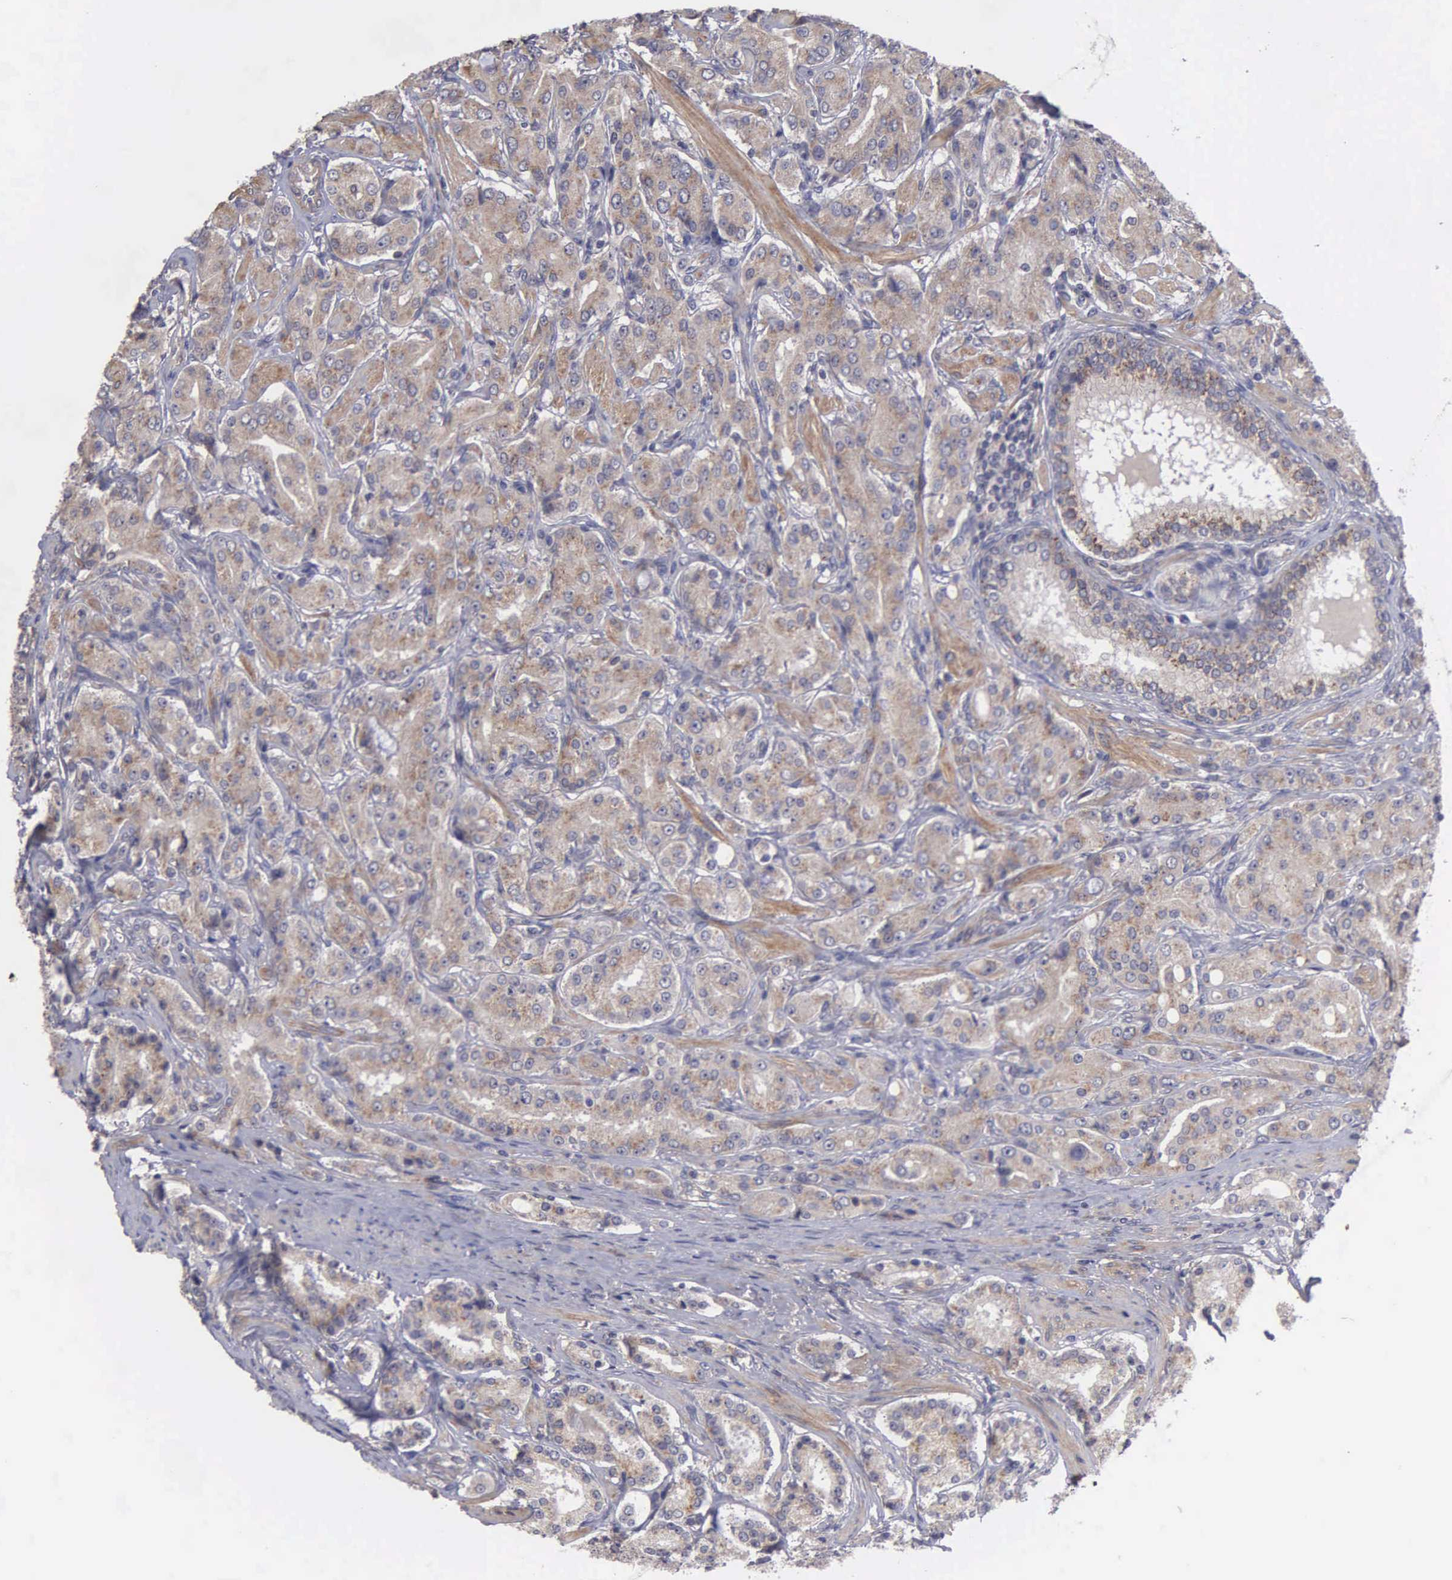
{"staining": {"intensity": "moderate", "quantity": ">75%", "location": "cytoplasmic/membranous"}, "tissue": "prostate cancer", "cell_type": "Tumor cells", "image_type": "cancer", "snomed": [{"axis": "morphology", "description": "Adenocarcinoma, Medium grade"}, {"axis": "topography", "description": "Prostate"}], "caption": "Human prostate cancer (adenocarcinoma (medium-grade)) stained for a protein (brown) reveals moderate cytoplasmic/membranous positive staining in approximately >75% of tumor cells.", "gene": "RTL10", "patient": {"sex": "male", "age": 72}}